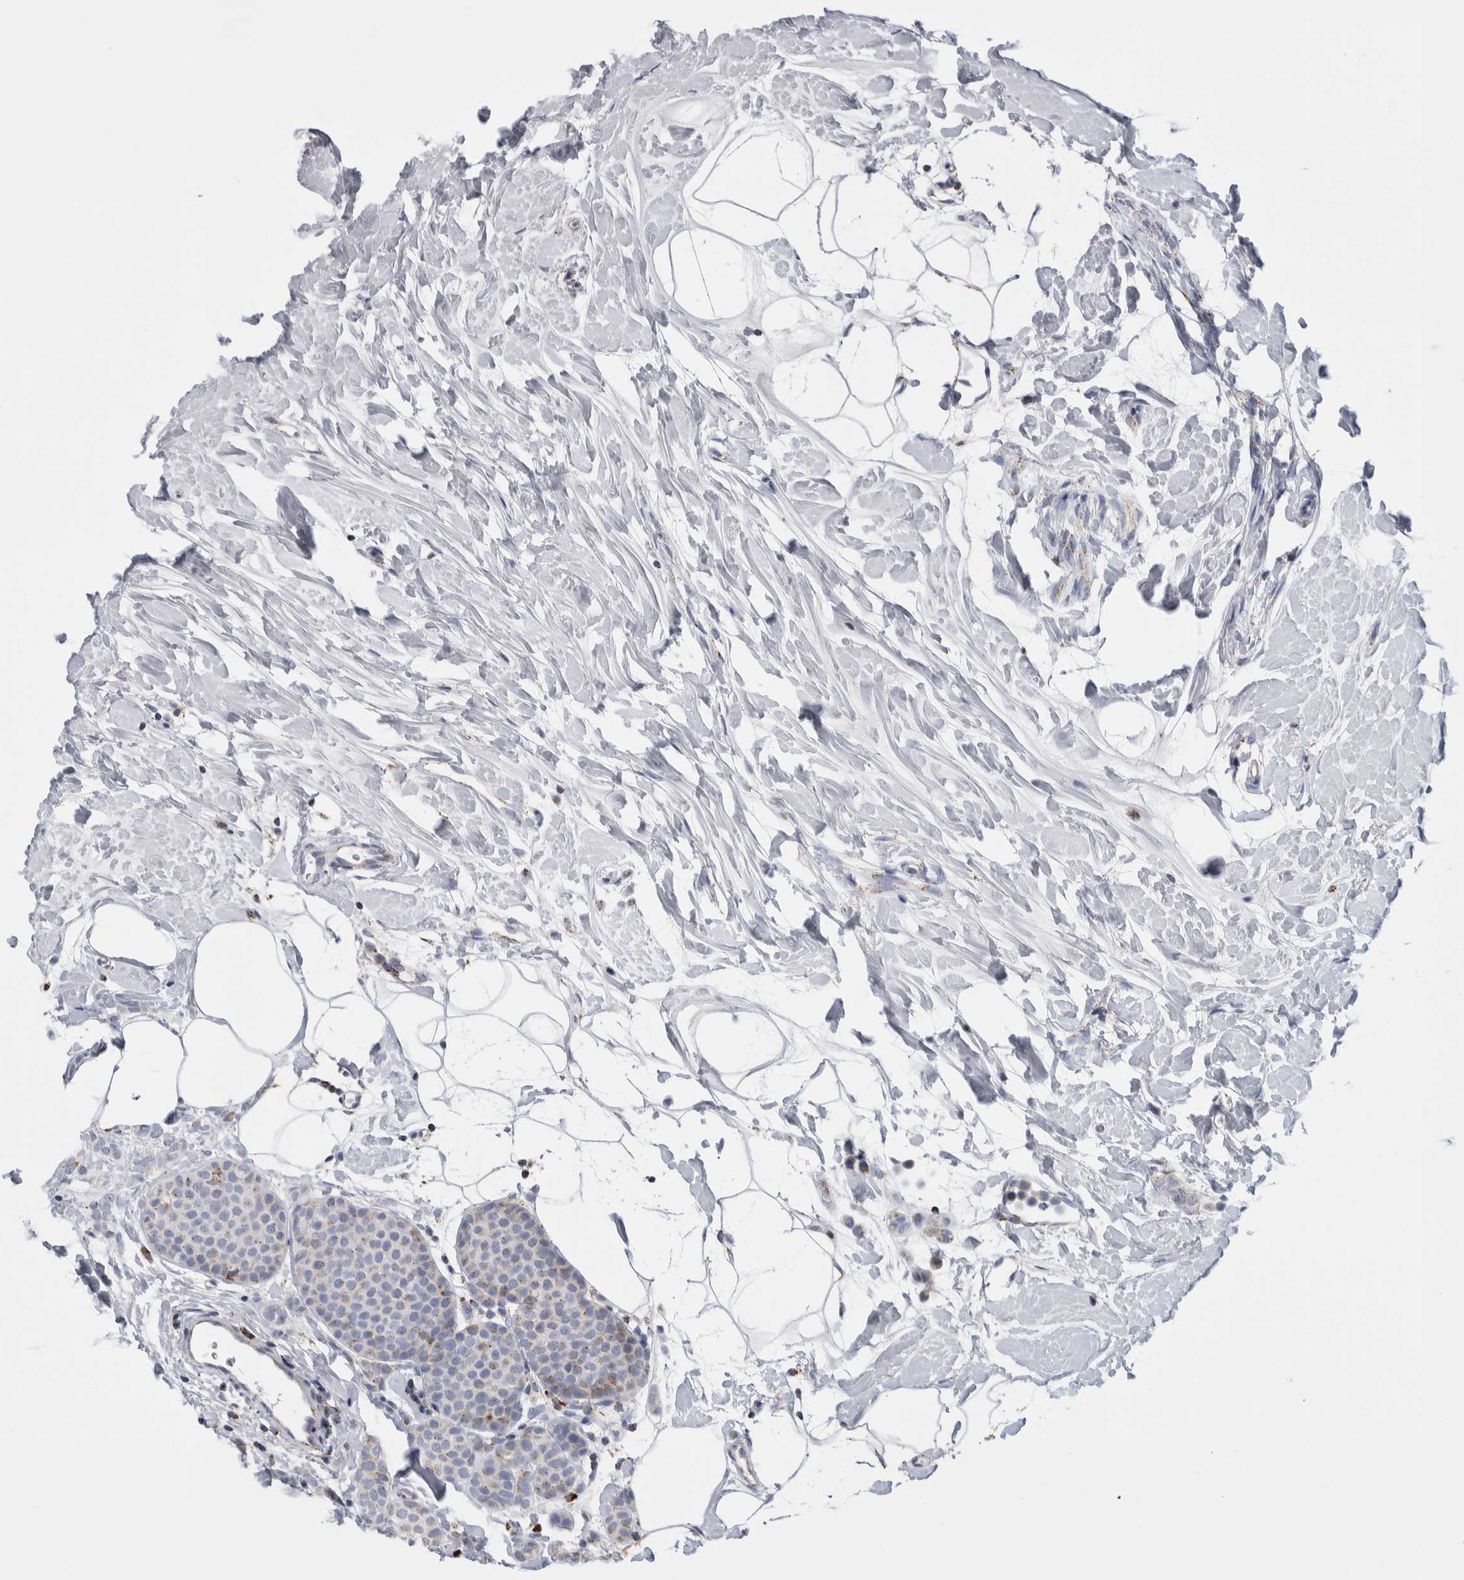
{"staining": {"intensity": "weak", "quantity": "<25%", "location": "cytoplasmic/membranous"}, "tissue": "breast cancer", "cell_type": "Tumor cells", "image_type": "cancer", "snomed": [{"axis": "morphology", "description": "Lobular carcinoma, in situ"}, {"axis": "morphology", "description": "Lobular carcinoma"}, {"axis": "topography", "description": "Breast"}], "caption": "Immunohistochemical staining of lobular carcinoma in situ (breast) reveals no significant staining in tumor cells. The staining is performed using DAB (3,3'-diaminobenzidine) brown chromogen with nuclei counter-stained in using hematoxylin.", "gene": "ETFA", "patient": {"sex": "female", "age": 41}}